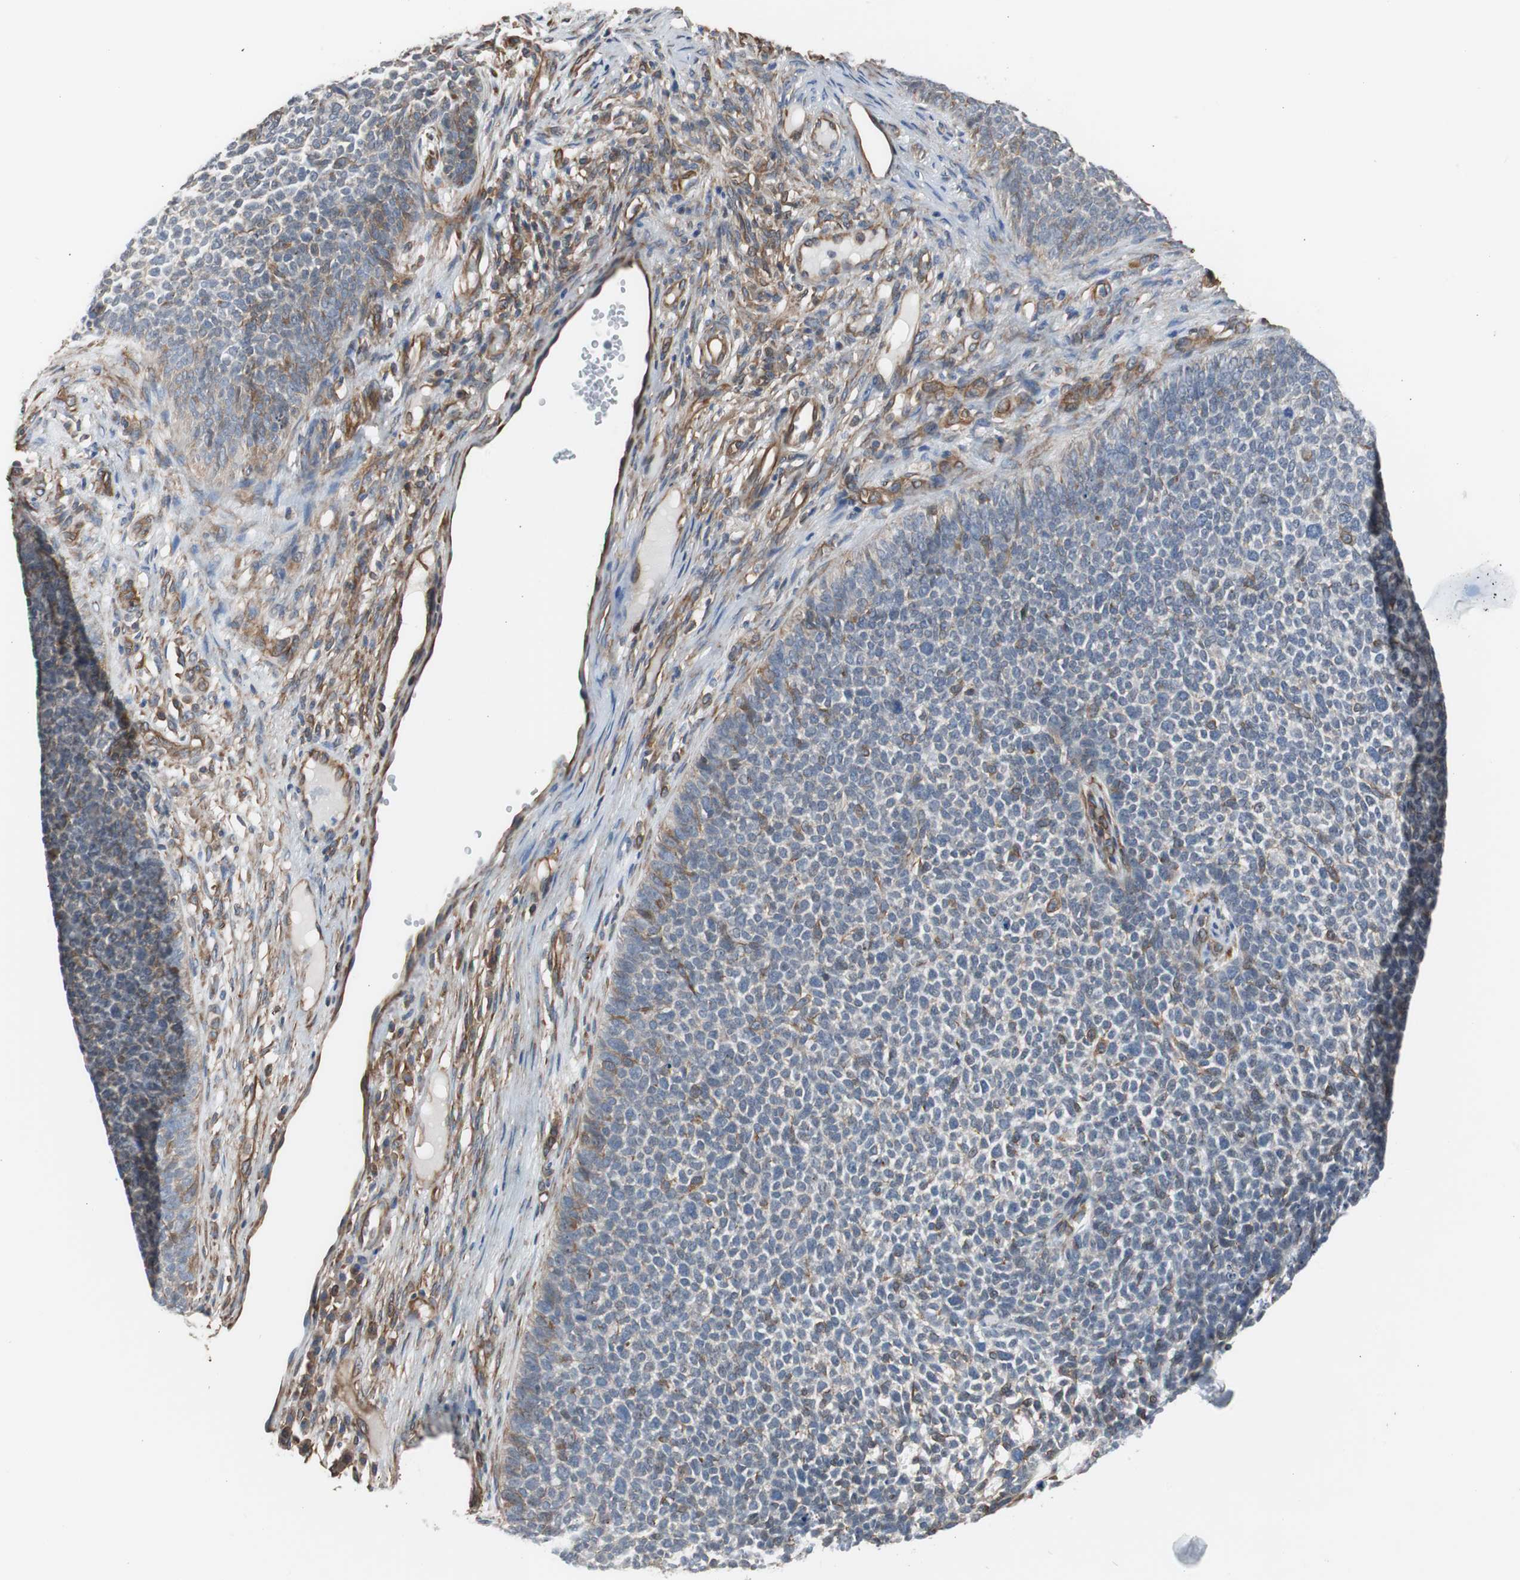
{"staining": {"intensity": "weak", "quantity": "<25%", "location": "cytoplasmic/membranous"}, "tissue": "skin cancer", "cell_type": "Tumor cells", "image_type": "cancer", "snomed": [{"axis": "morphology", "description": "Basal cell carcinoma"}, {"axis": "topography", "description": "Skin"}], "caption": "Immunohistochemistry of basal cell carcinoma (skin) exhibits no positivity in tumor cells. (Stains: DAB (3,3'-diaminobenzidine) immunohistochemistry with hematoxylin counter stain, Microscopy: brightfield microscopy at high magnification).", "gene": "KIF3B", "patient": {"sex": "female", "age": 84}}